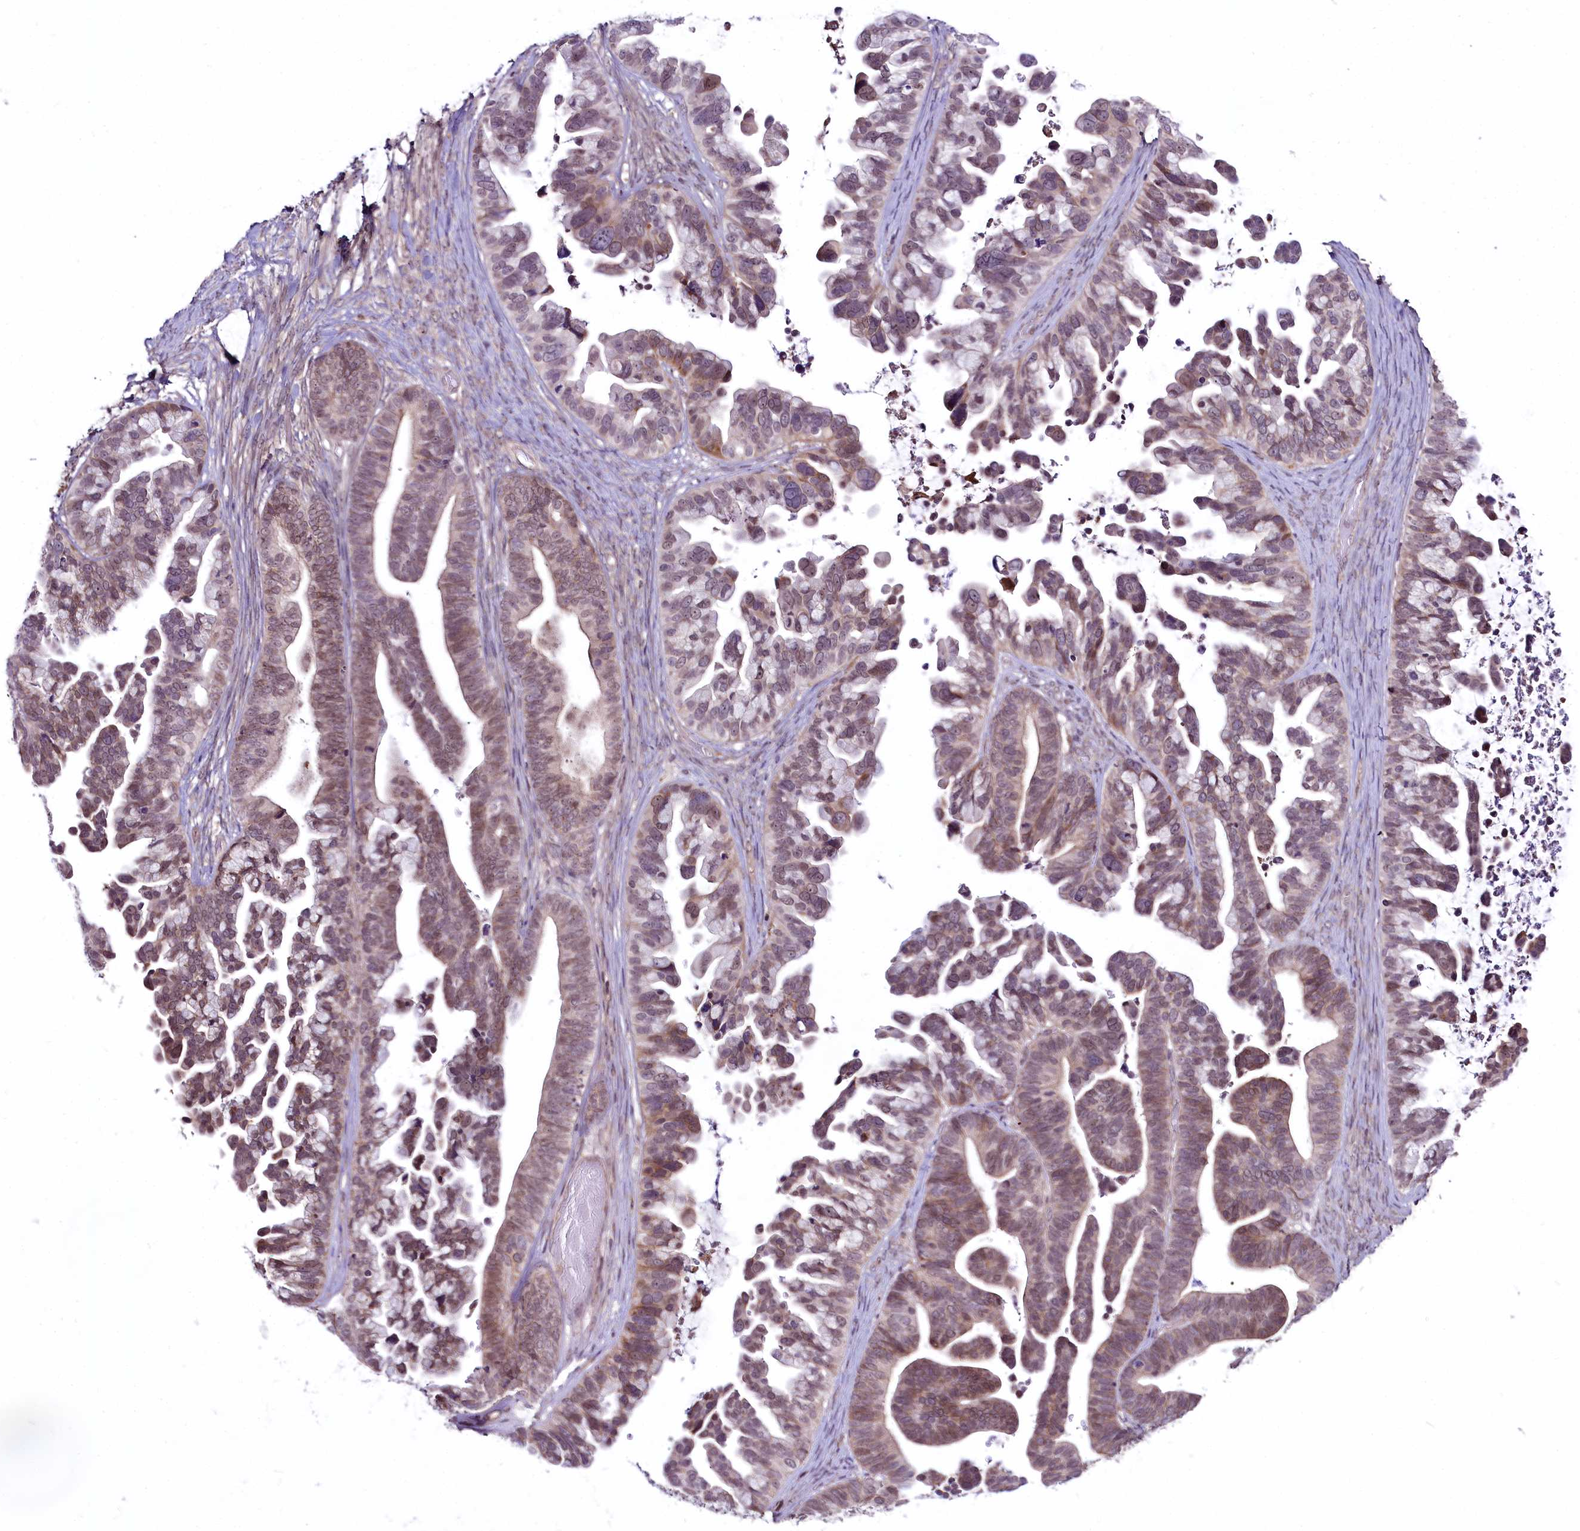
{"staining": {"intensity": "weak", "quantity": ">75%", "location": "nuclear"}, "tissue": "ovarian cancer", "cell_type": "Tumor cells", "image_type": "cancer", "snomed": [{"axis": "morphology", "description": "Cystadenocarcinoma, serous, NOS"}, {"axis": "topography", "description": "Ovary"}], "caption": "IHC histopathology image of neoplastic tissue: ovarian cancer (serous cystadenocarcinoma) stained using immunohistochemistry exhibits low levels of weak protein expression localized specifically in the nuclear of tumor cells, appearing as a nuclear brown color.", "gene": "RSBN1", "patient": {"sex": "female", "age": 56}}